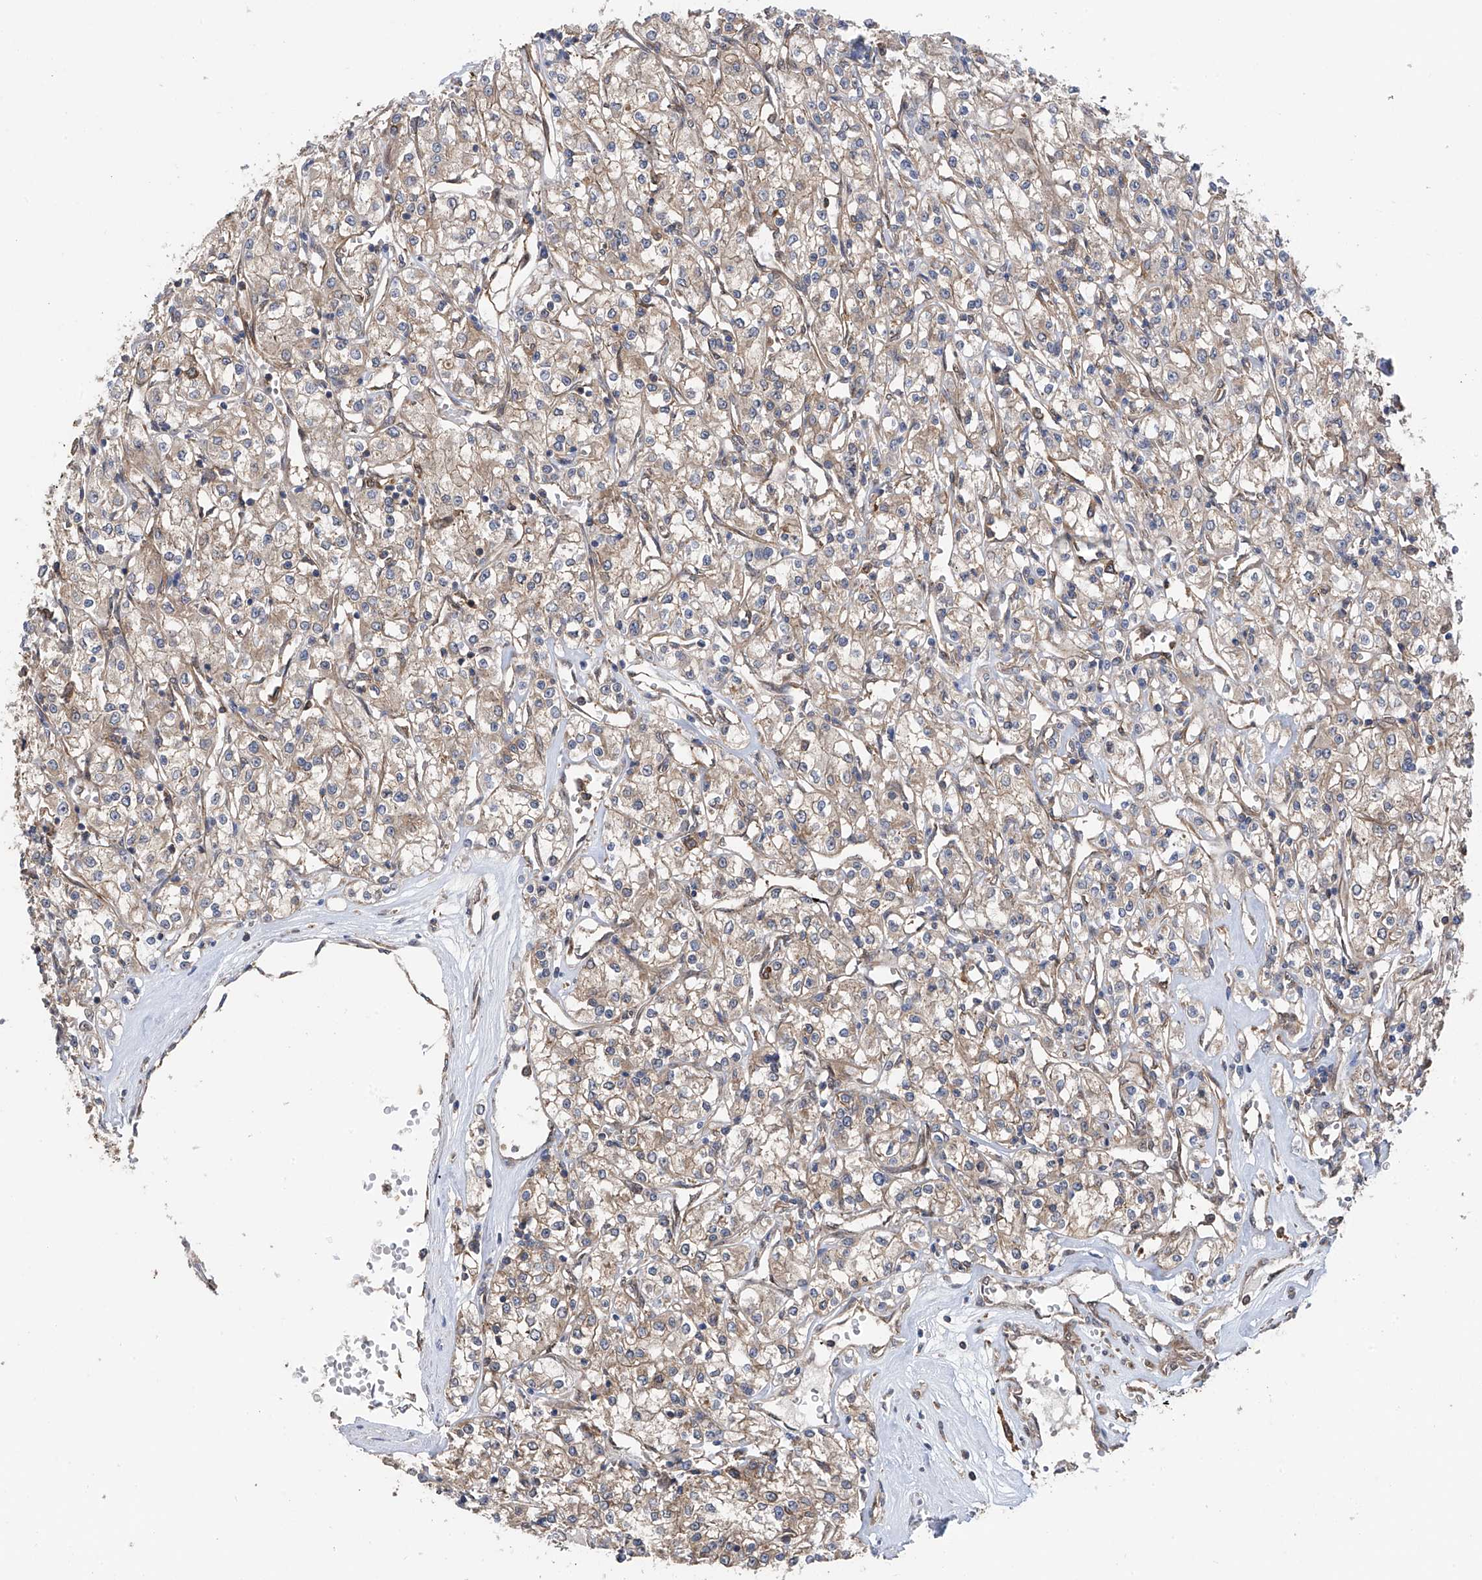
{"staining": {"intensity": "weak", "quantity": "25%-75%", "location": "cytoplasmic/membranous"}, "tissue": "renal cancer", "cell_type": "Tumor cells", "image_type": "cancer", "snomed": [{"axis": "morphology", "description": "Adenocarcinoma, NOS"}, {"axis": "topography", "description": "Kidney"}], "caption": "This is a photomicrograph of immunohistochemistry staining of renal cancer, which shows weak staining in the cytoplasmic/membranous of tumor cells.", "gene": "CHPF", "patient": {"sex": "female", "age": 59}}